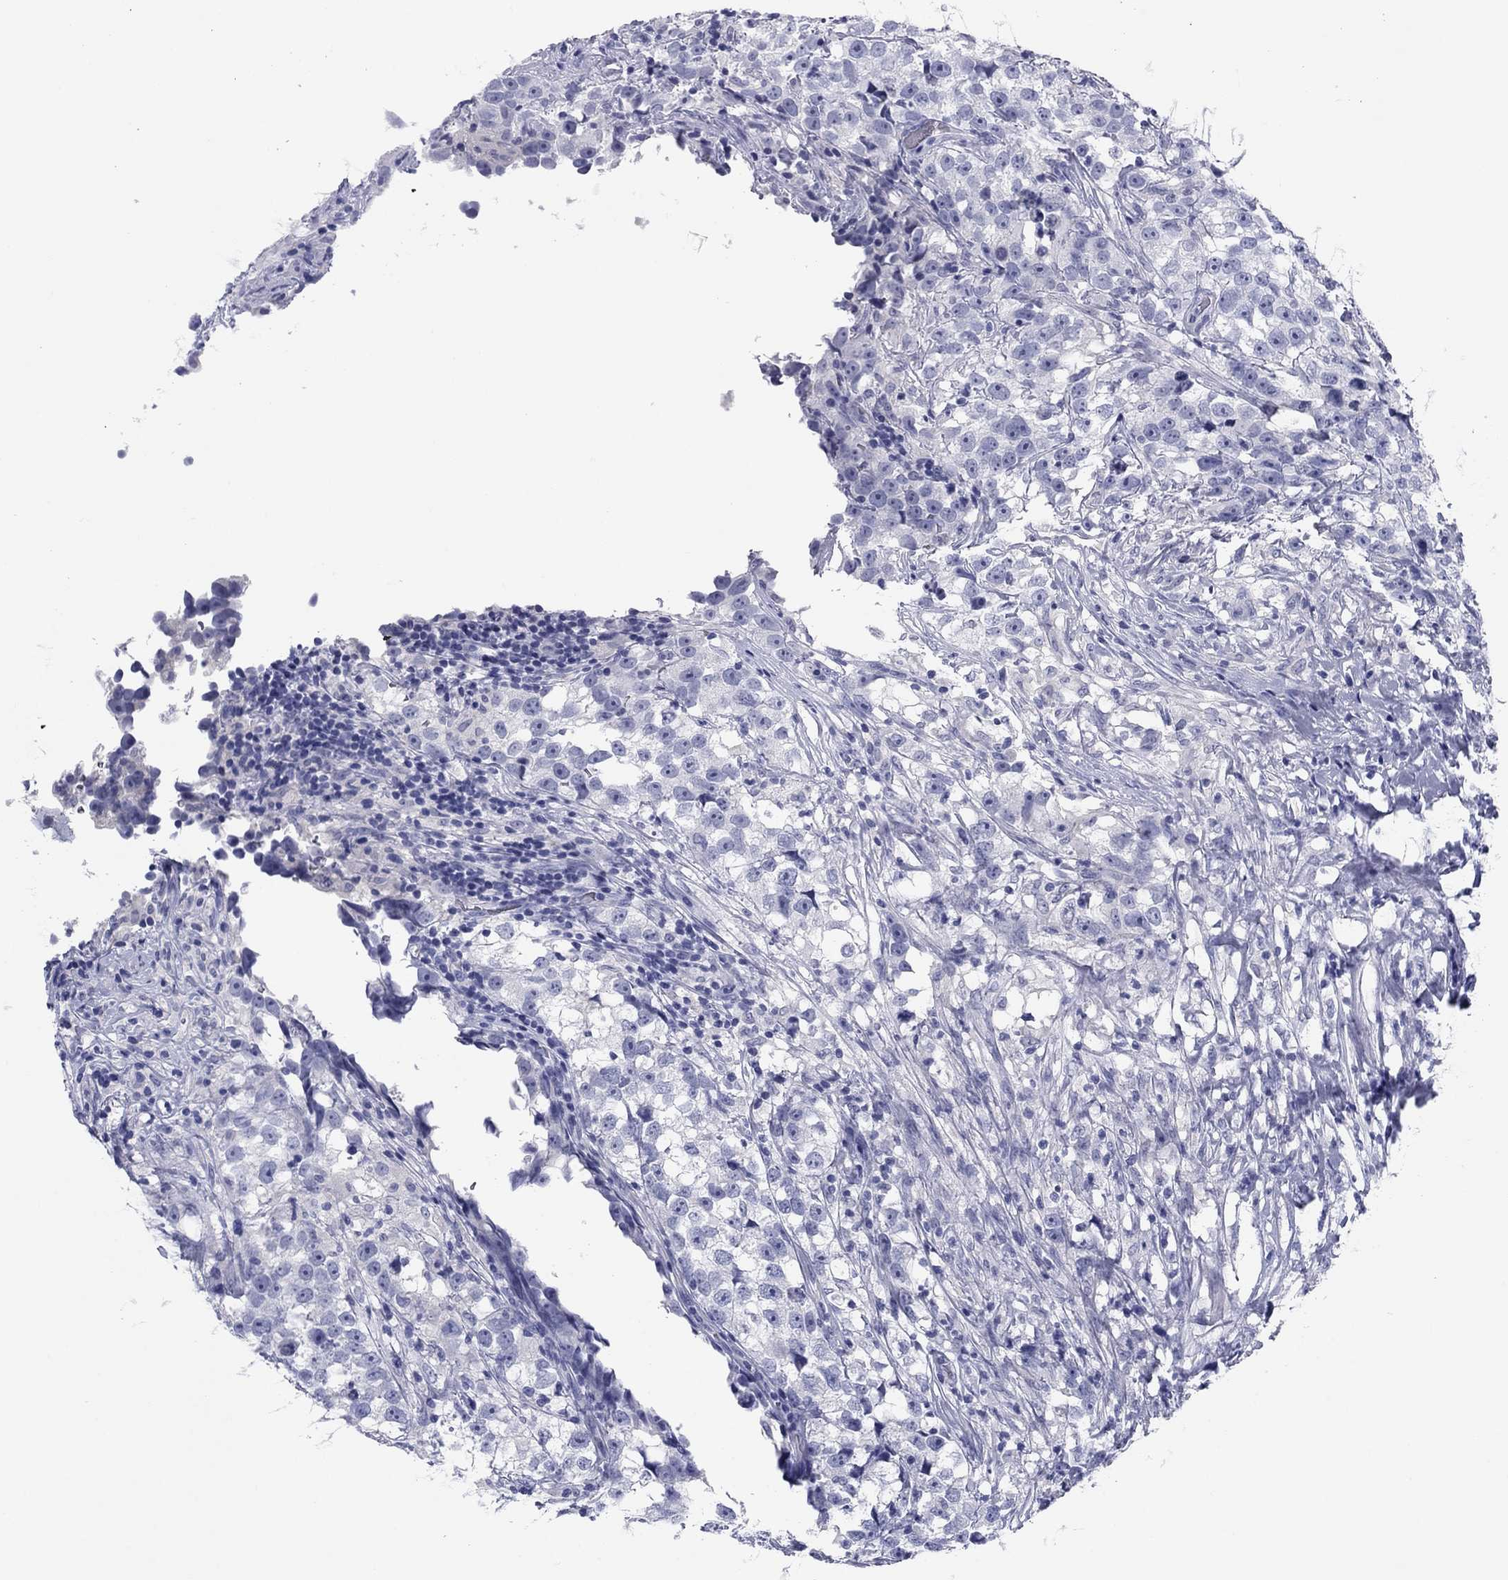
{"staining": {"intensity": "negative", "quantity": "none", "location": "none"}, "tissue": "testis cancer", "cell_type": "Tumor cells", "image_type": "cancer", "snomed": [{"axis": "morphology", "description": "Seminoma, NOS"}, {"axis": "topography", "description": "Testis"}], "caption": "Immunohistochemical staining of testis cancer (seminoma) shows no significant staining in tumor cells.", "gene": "KCNH1", "patient": {"sex": "male", "age": 46}}